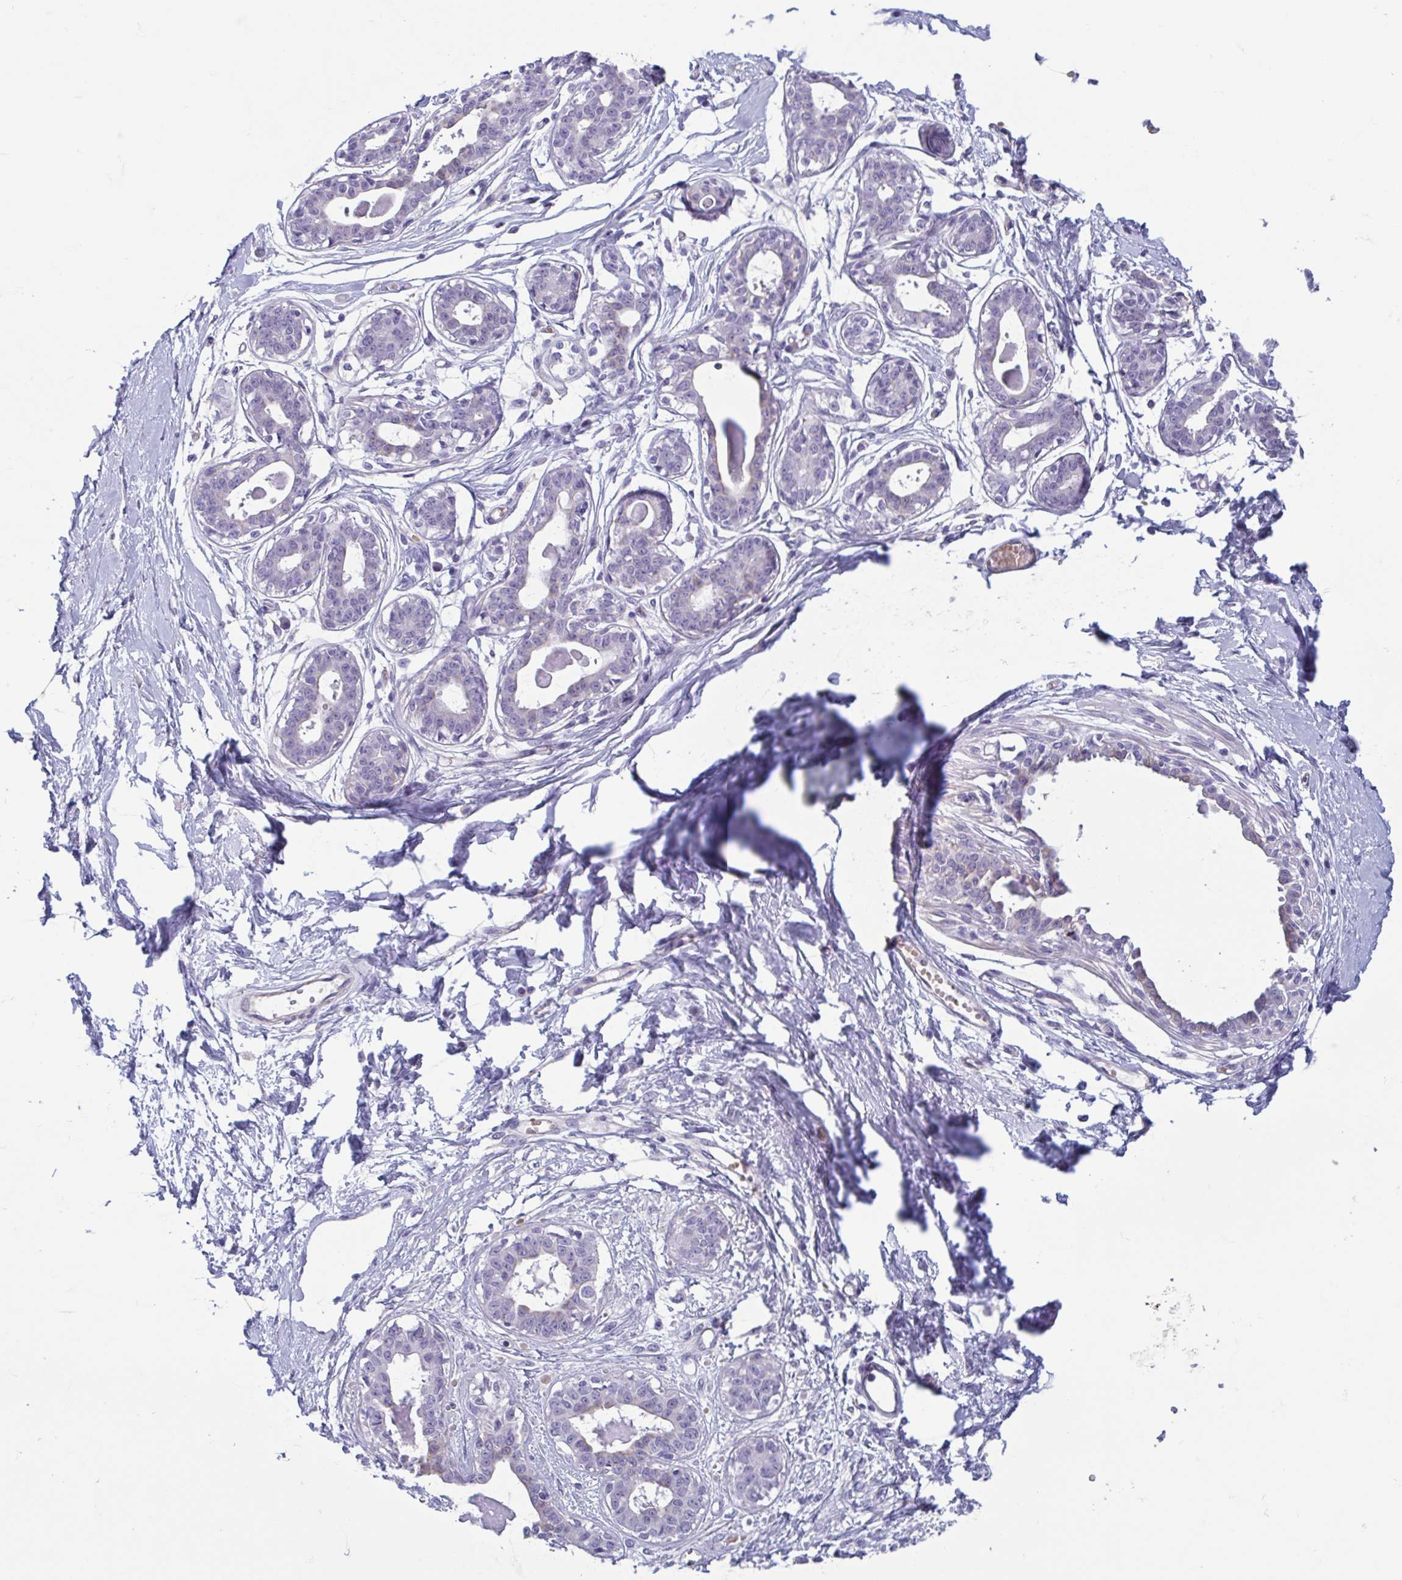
{"staining": {"intensity": "negative", "quantity": "none", "location": "none"}, "tissue": "breast", "cell_type": "Adipocytes", "image_type": "normal", "snomed": [{"axis": "morphology", "description": "Normal tissue, NOS"}, {"axis": "topography", "description": "Breast"}], "caption": "Adipocytes show no significant expression in unremarkable breast.", "gene": "MORC4", "patient": {"sex": "female", "age": 45}}